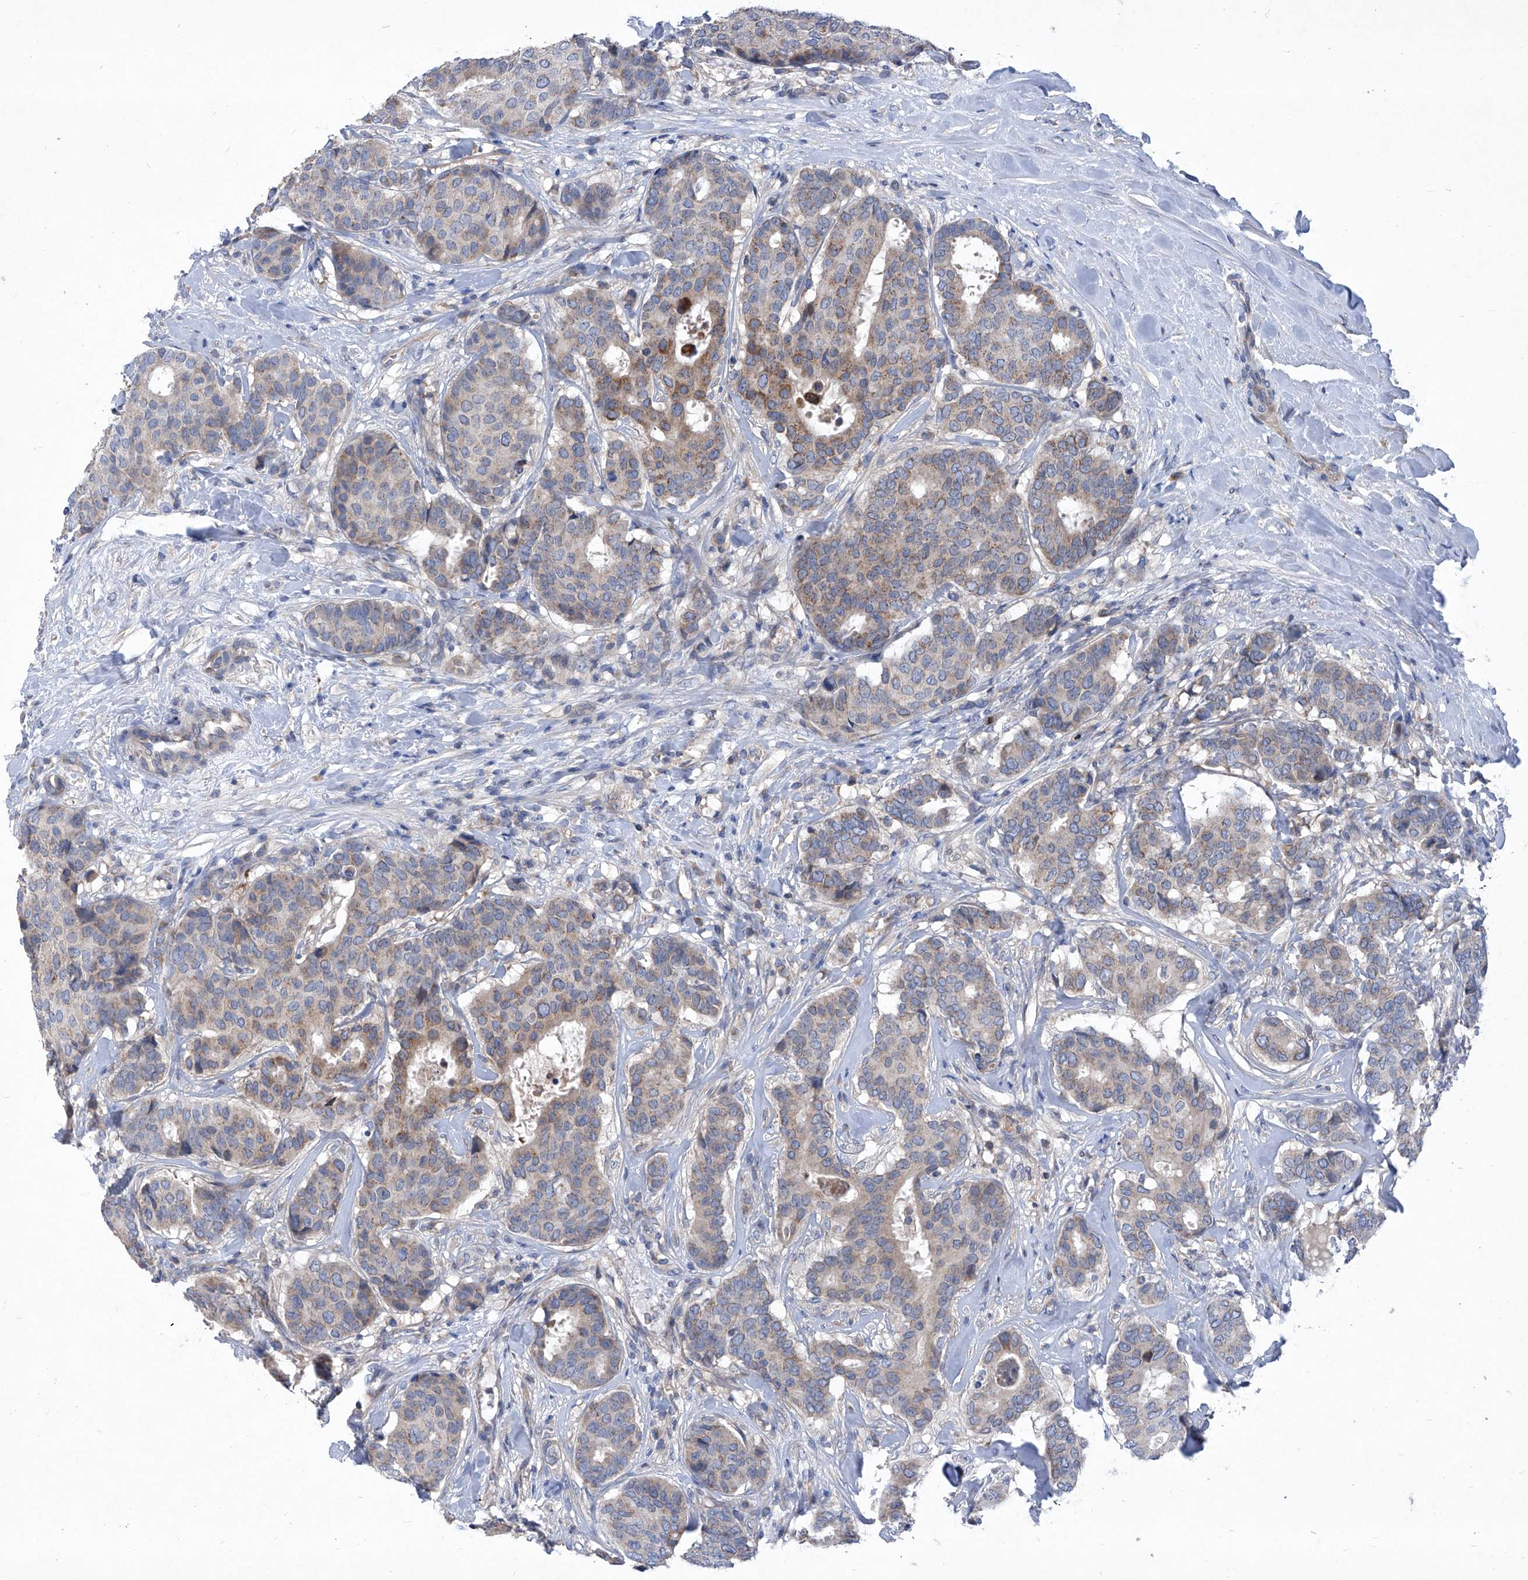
{"staining": {"intensity": "weak", "quantity": "<25%", "location": "cytoplasmic/membranous"}, "tissue": "breast cancer", "cell_type": "Tumor cells", "image_type": "cancer", "snomed": [{"axis": "morphology", "description": "Duct carcinoma"}, {"axis": "topography", "description": "Breast"}], "caption": "Immunohistochemical staining of human breast cancer (infiltrating ductal carcinoma) exhibits no significant staining in tumor cells.", "gene": "EPHA8", "patient": {"sex": "female", "age": 75}}